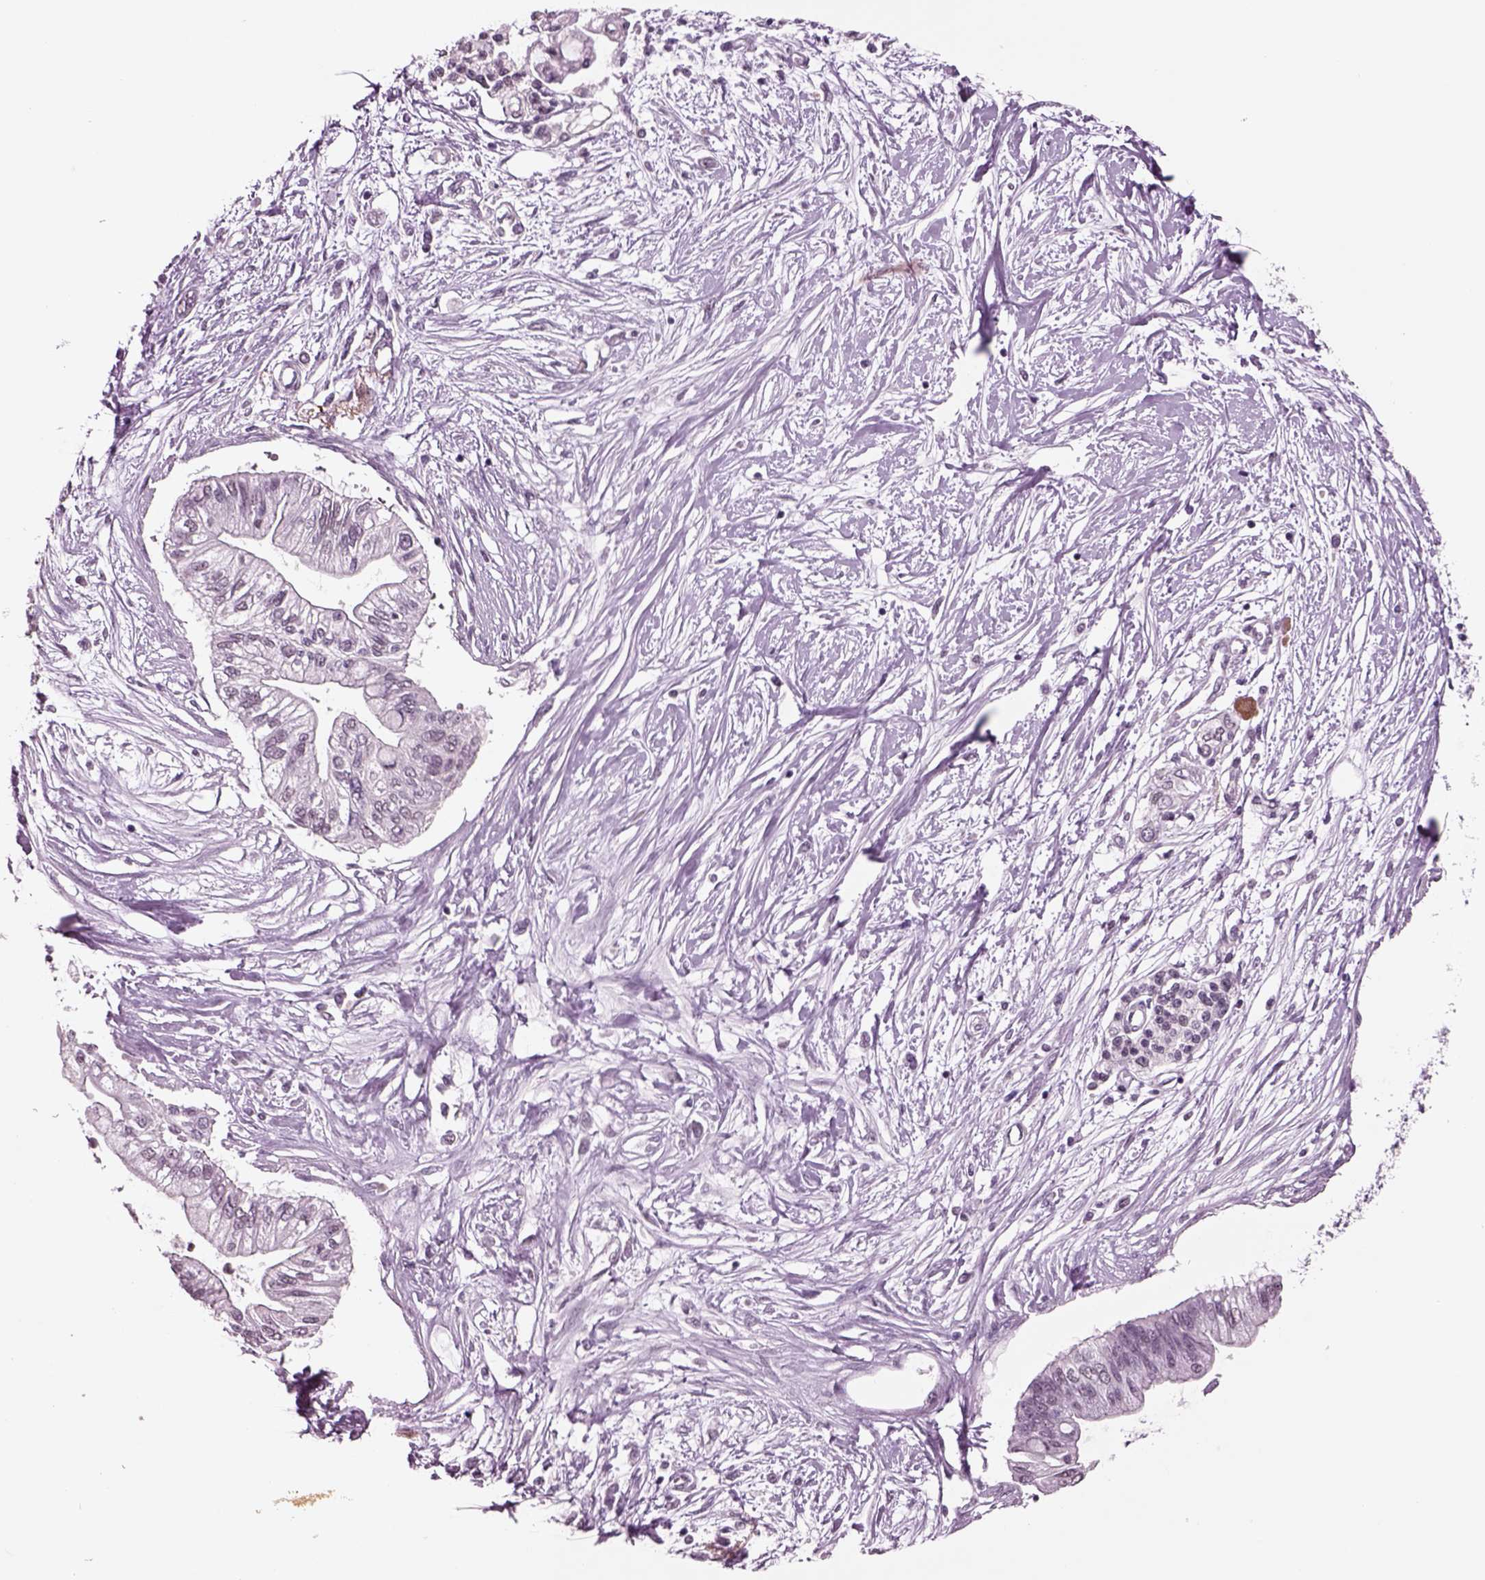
{"staining": {"intensity": "negative", "quantity": "none", "location": "none"}, "tissue": "pancreatic cancer", "cell_type": "Tumor cells", "image_type": "cancer", "snomed": [{"axis": "morphology", "description": "Adenocarcinoma, NOS"}, {"axis": "topography", "description": "Pancreas"}], "caption": "Immunohistochemical staining of human pancreatic cancer (adenocarcinoma) shows no significant positivity in tumor cells.", "gene": "SEPHS1", "patient": {"sex": "female", "age": 77}}